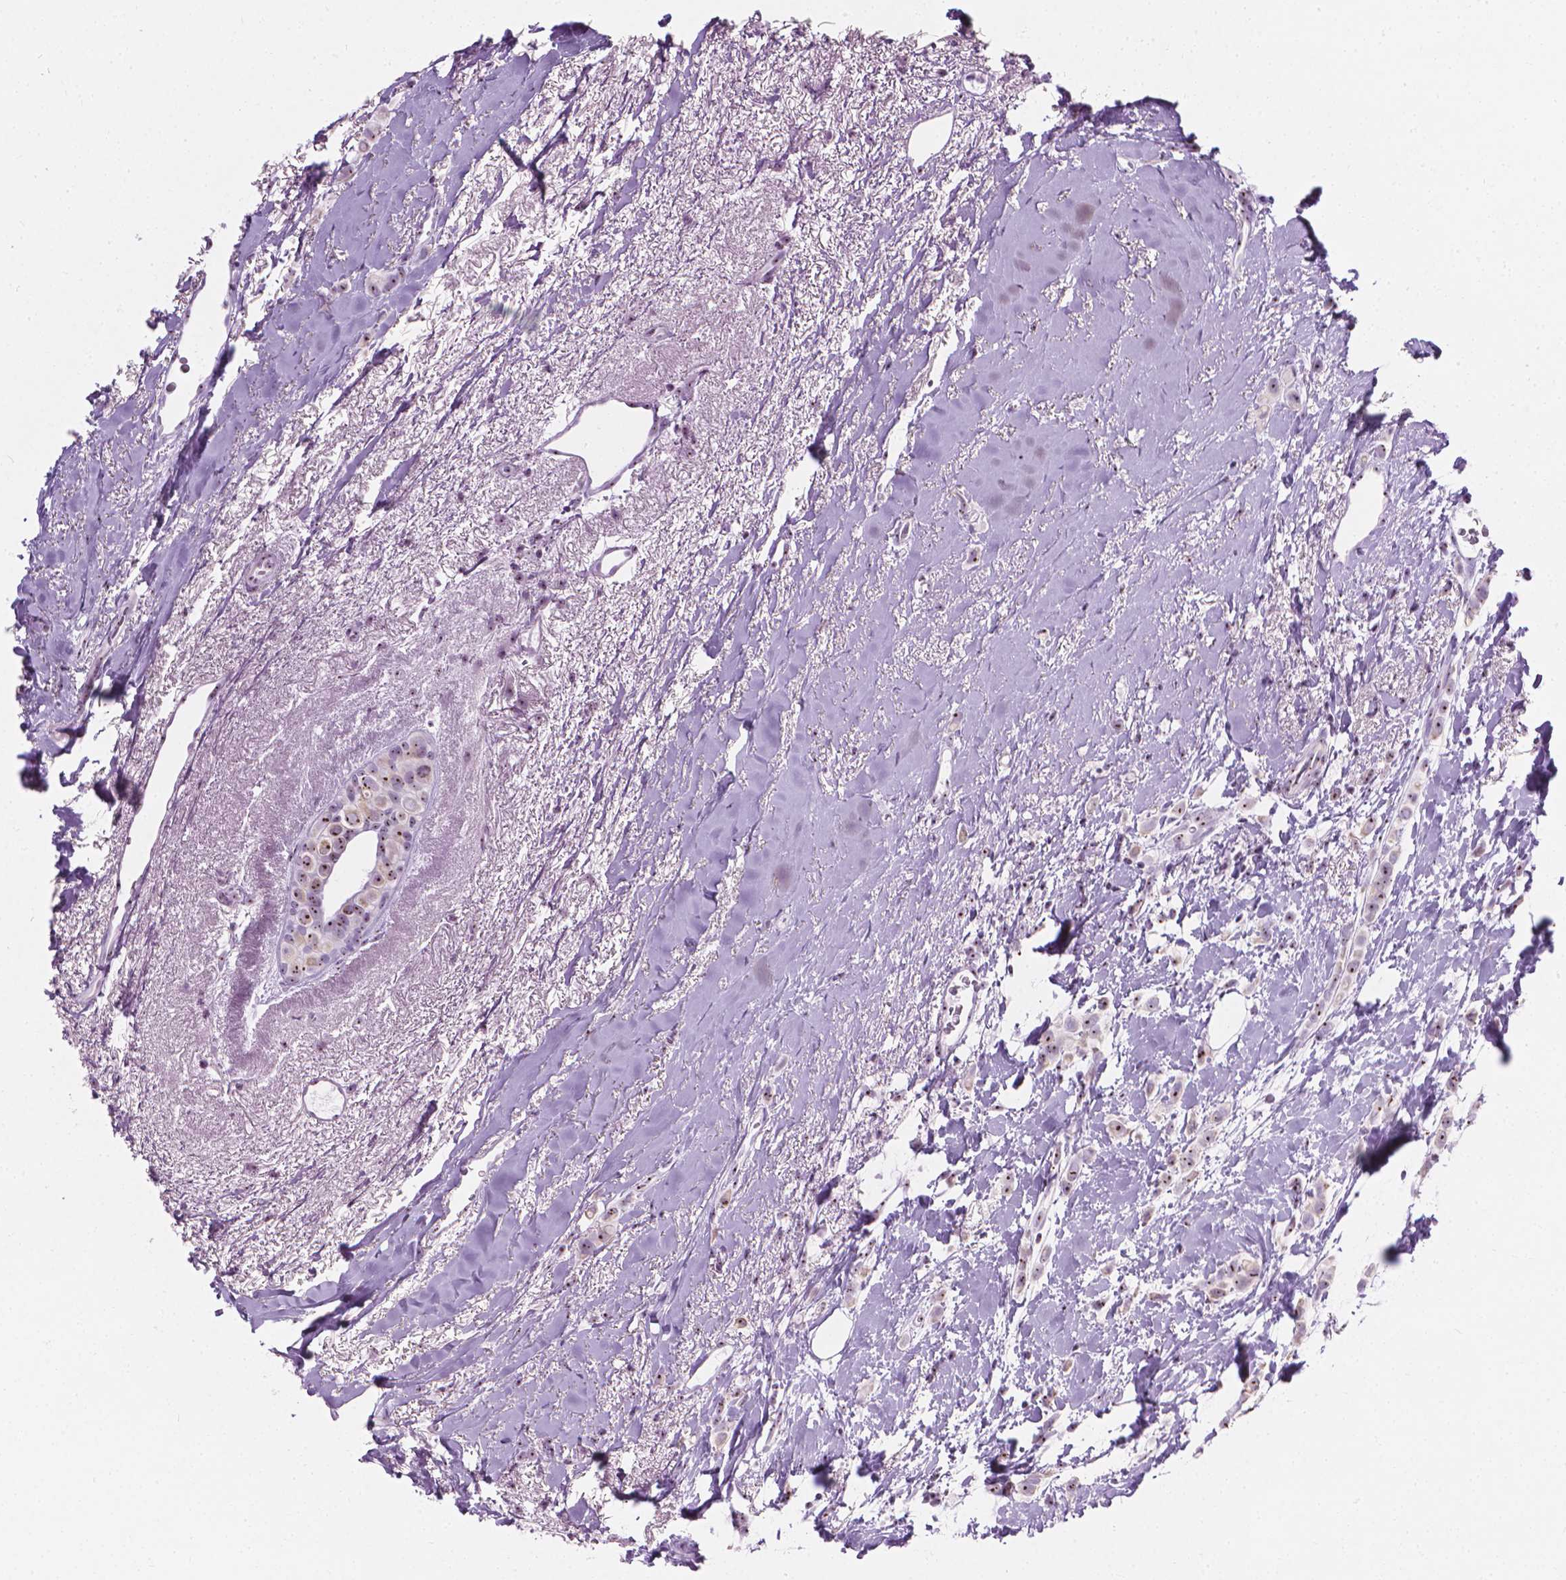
{"staining": {"intensity": "moderate", "quantity": ">75%", "location": "nuclear"}, "tissue": "breast cancer", "cell_type": "Tumor cells", "image_type": "cancer", "snomed": [{"axis": "morphology", "description": "Lobular carcinoma"}, {"axis": "topography", "description": "Breast"}], "caption": "Protein staining exhibits moderate nuclear staining in about >75% of tumor cells in breast cancer. (DAB (3,3'-diaminobenzidine) IHC with brightfield microscopy, high magnification).", "gene": "NOL7", "patient": {"sex": "female", "age": 66}}